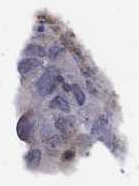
{"staining": {"intensity": "moderate", "quantity": "<25%", "location": "cytoplasmic/membranous"}, "tissue": "cervical cancer", "cell_type": "Tumor cells", "image_type": "cancer", "snomed": [{"axis": "morphology", "description": "Squamous cell carcinoma, NOS"}, {"axis": "topography", "description": "Cervix"}], "caption": "Brown immunohistochemical staining in human squamous cell carcinoma (cervical) reveals moderate cytoplasmic/membranous positivity in approximately <25% of tumor cells.", "gene": "PCBP3", "patient": {"sex": "female", "age": 54}}